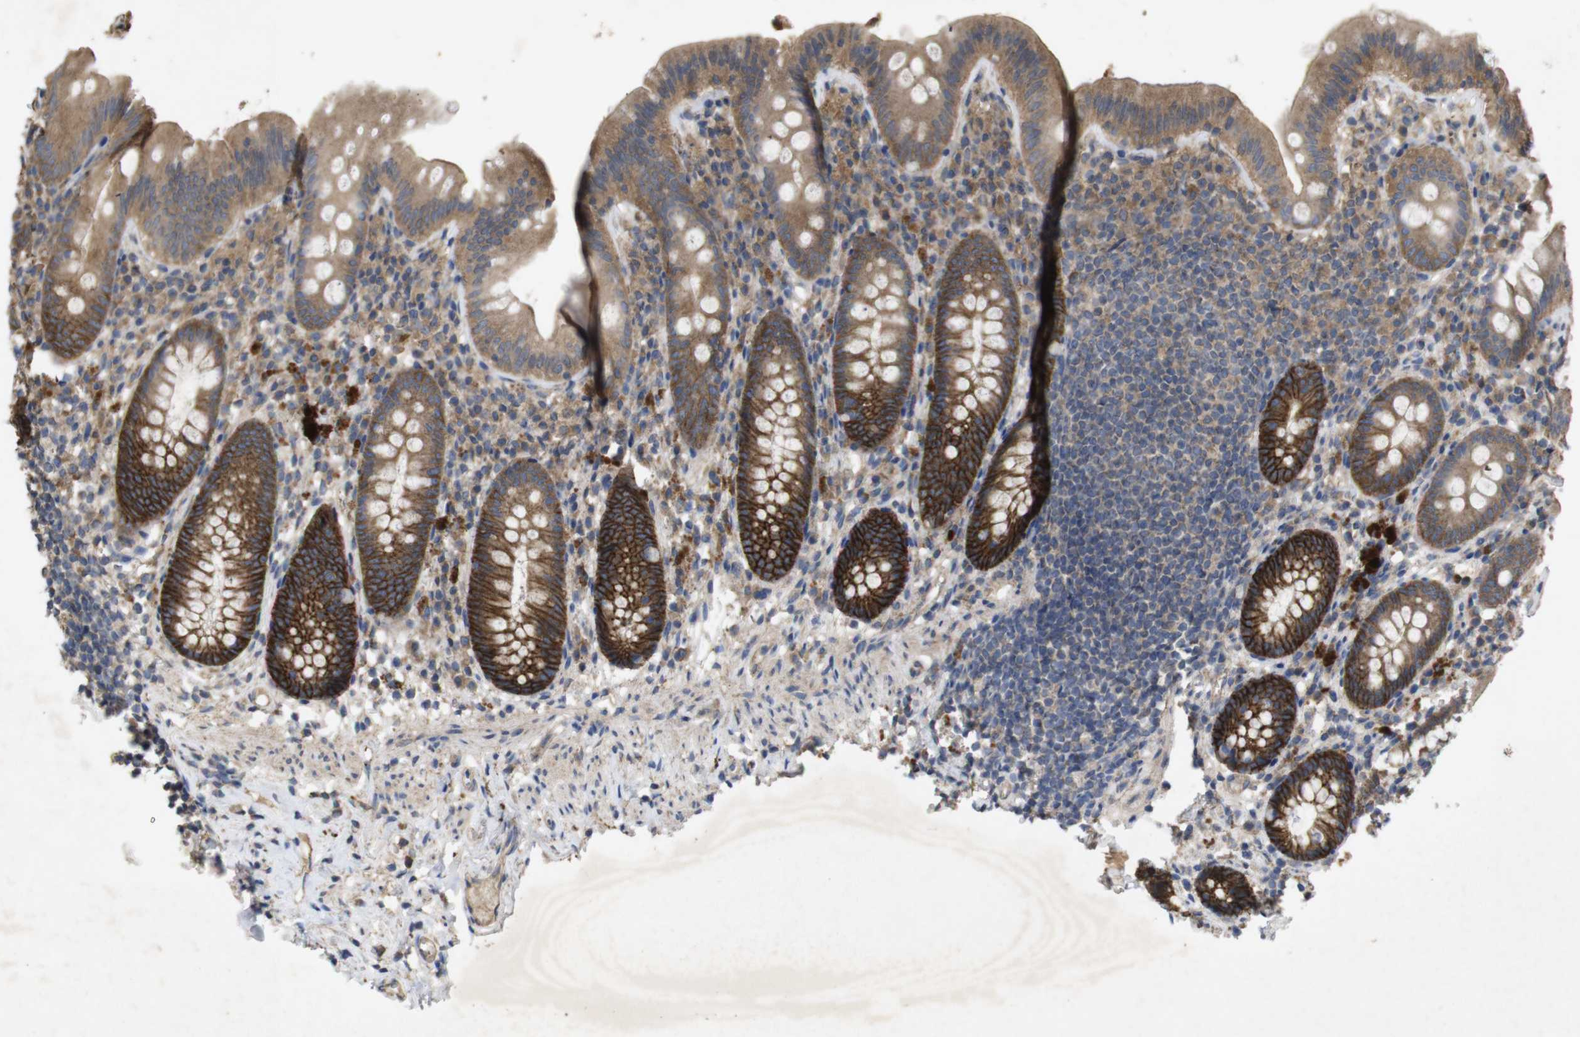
{"staining": {"intensity": "strong", "quantity": ">75%", "location": "cytoplasmic/membranous"}, "tissue": "appendix", "cell_type": "Glandular cells", "image_type": "normal", "snomed": [{"axis": "morphology", "description": "Normal tissue, NOS"}, {"axis": "topography", "description": "Appendix"}], "caption": "Immunohistochemistry (IHC) photomicrograph of normal appendix: appendix stained using immunohistochemistry shows high levels of strong protein expression localized specifically in the cytoplasmic/membranous of glandular cells, appearing as a cytoplasmic/membranous brown color.", "gene": "KCNS3", "patient": {"sex": "male", "age": 52}}